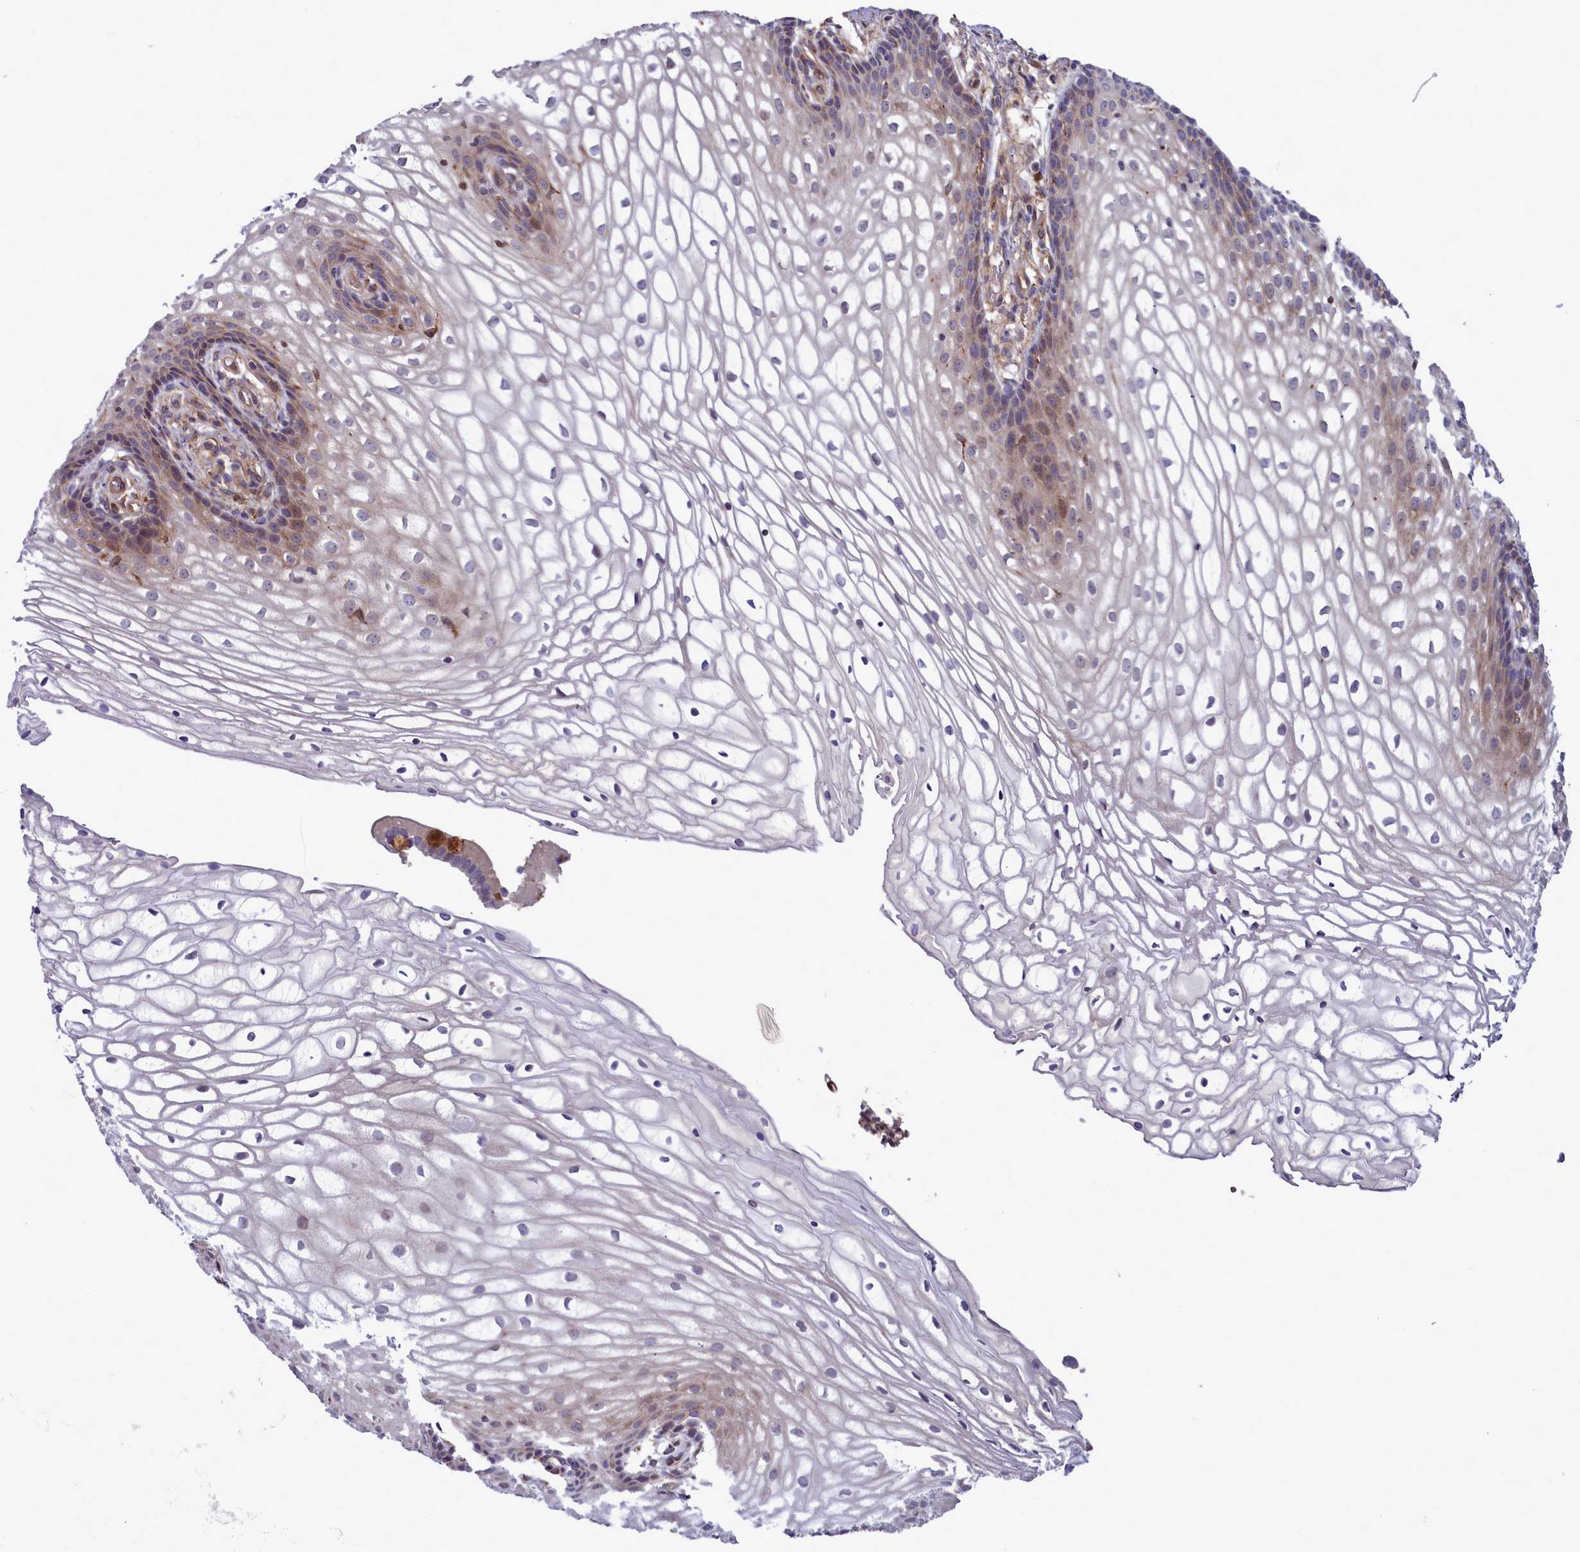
{"staining": {"intensity": "weak", "quantity": "<25%", "location": "cytoplasmic/membranous"}, "tissue": "vagina", "cell_type": "Squamous epithelial cells", "image_type": "normal", "snomed": [{"axis": "morphology", "description": "Normal tissue, NOS"}, {"axis": "topography", "description": "Vagina"}], "caption": "DAB immunohistochemical staining of unremarkable human vagina exhibits no significant positivity in squamous epithelial cells.", "gene": "RAPGEF4", "patient": {"sex": "female", "age": 60}}